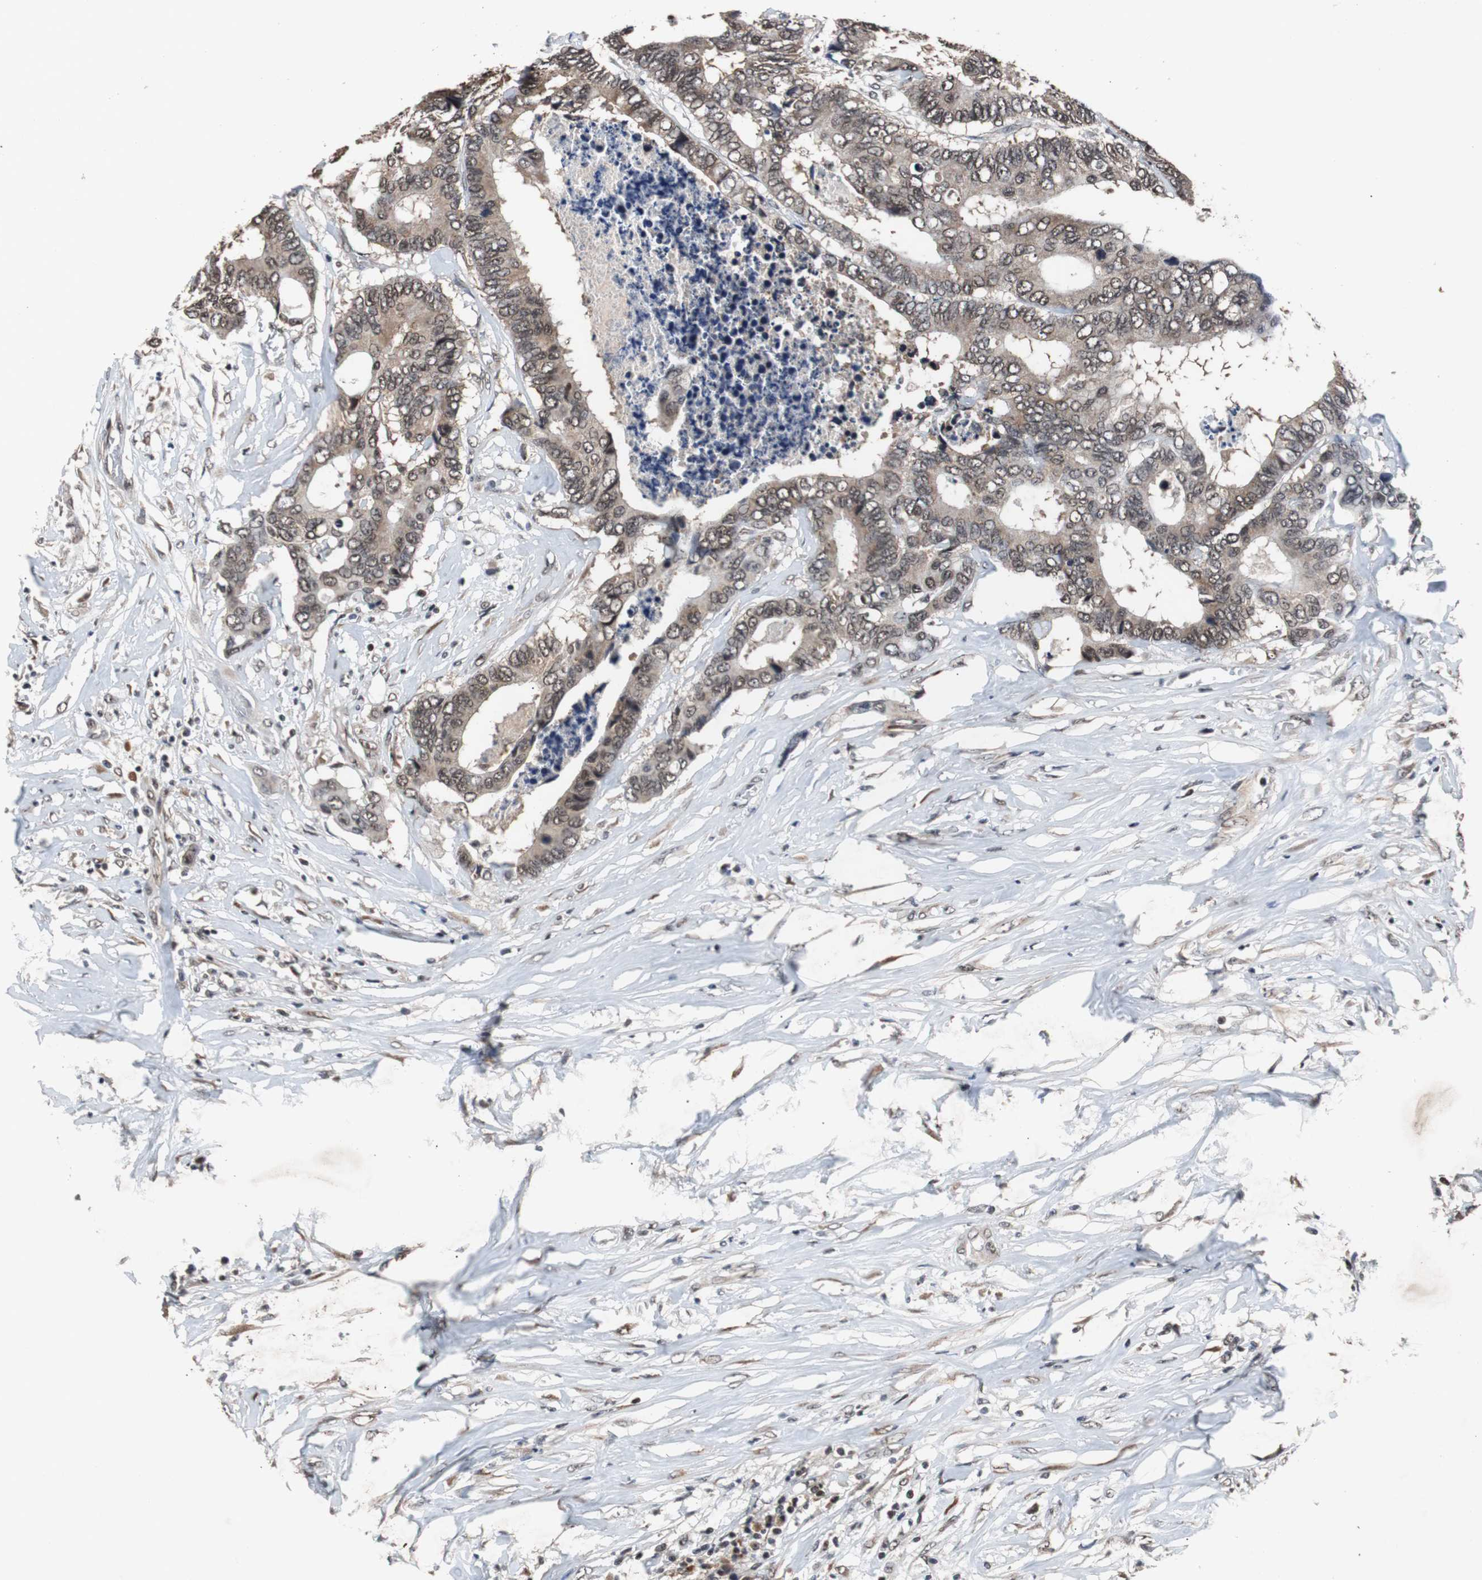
{"staining": {"intensity": "moderate", "quantity": ">75%", "location": "cytoplasmic/membranous"}, "tissue": "colorectal cancer", "cell_type": "Tumor cells", "image_type": "cancer", "snomed": [{"axis": "morphology", "description": "Adenocarcinoma, NOS"}, {"axis": "topography", "description": "Rectum"}], "caption": "A medium amount of moderate cytoplasmic/membranous positivity is appreciated in approximately >75% of tumor cells in colorectal cancer tissue. (brown staining indicates protein expression, while blue staining denotes nuclei).", "gene": "USP28", "patient": {"sex": "male", "age": 55}}